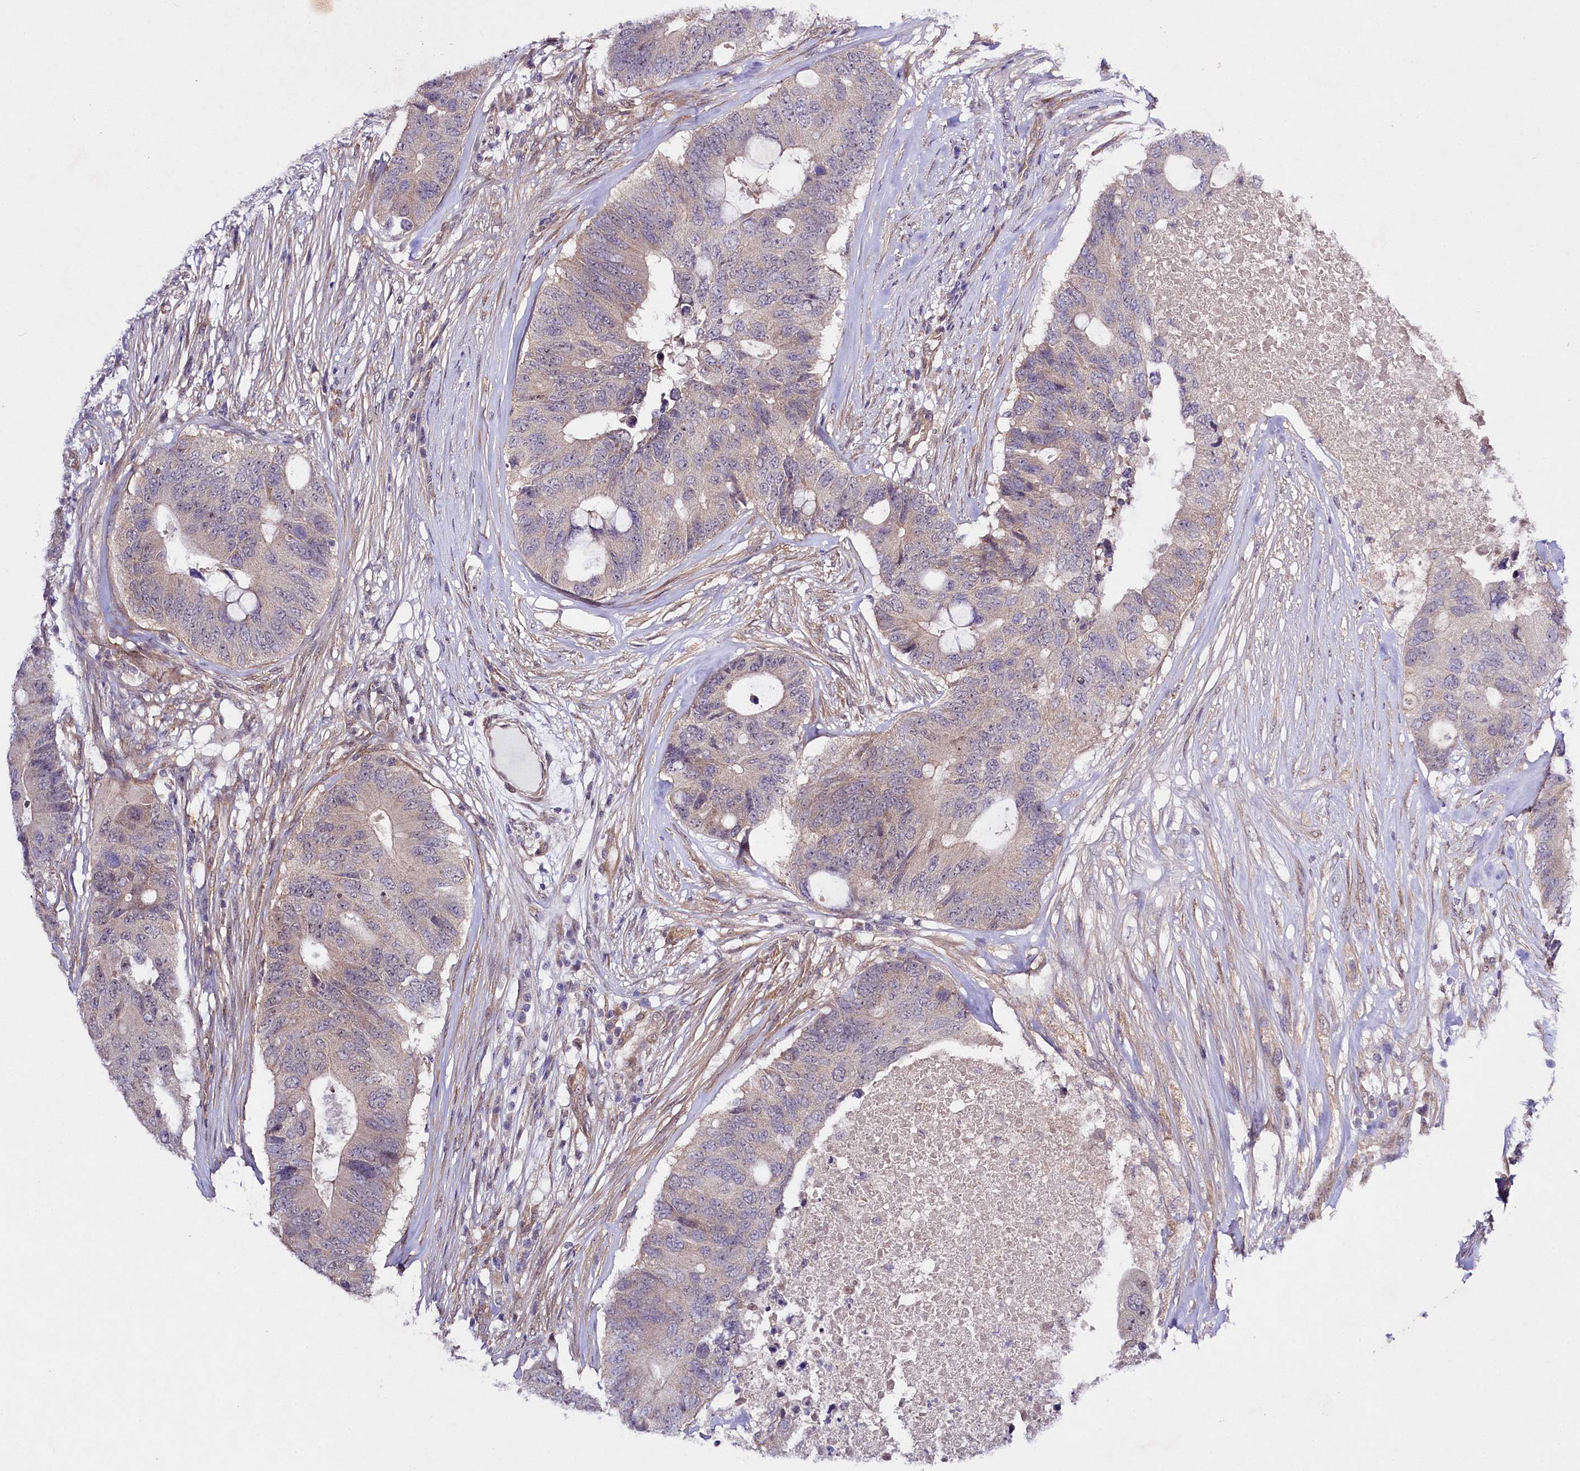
{"staining": {"intensity": "weak", "quantity": "<25%", "location": "cytoplasmic/membranous"}, "tissue": "colorectal cancer", "cell_type": "Tumor cells", "image_type": "cancer", "snomed": [{"axis": "morphology", "description": "Adenocarcinoma, NOS"}, {"axis": "topography", "description": "Colon"}], "caption": "Colorectal cancer (adenocarcinoma) was stained to show a protein in brown. There is no significant expression in tumor cells.", "gene": "PHLDB1", "patient": {"sex": "male", "age": 71}}